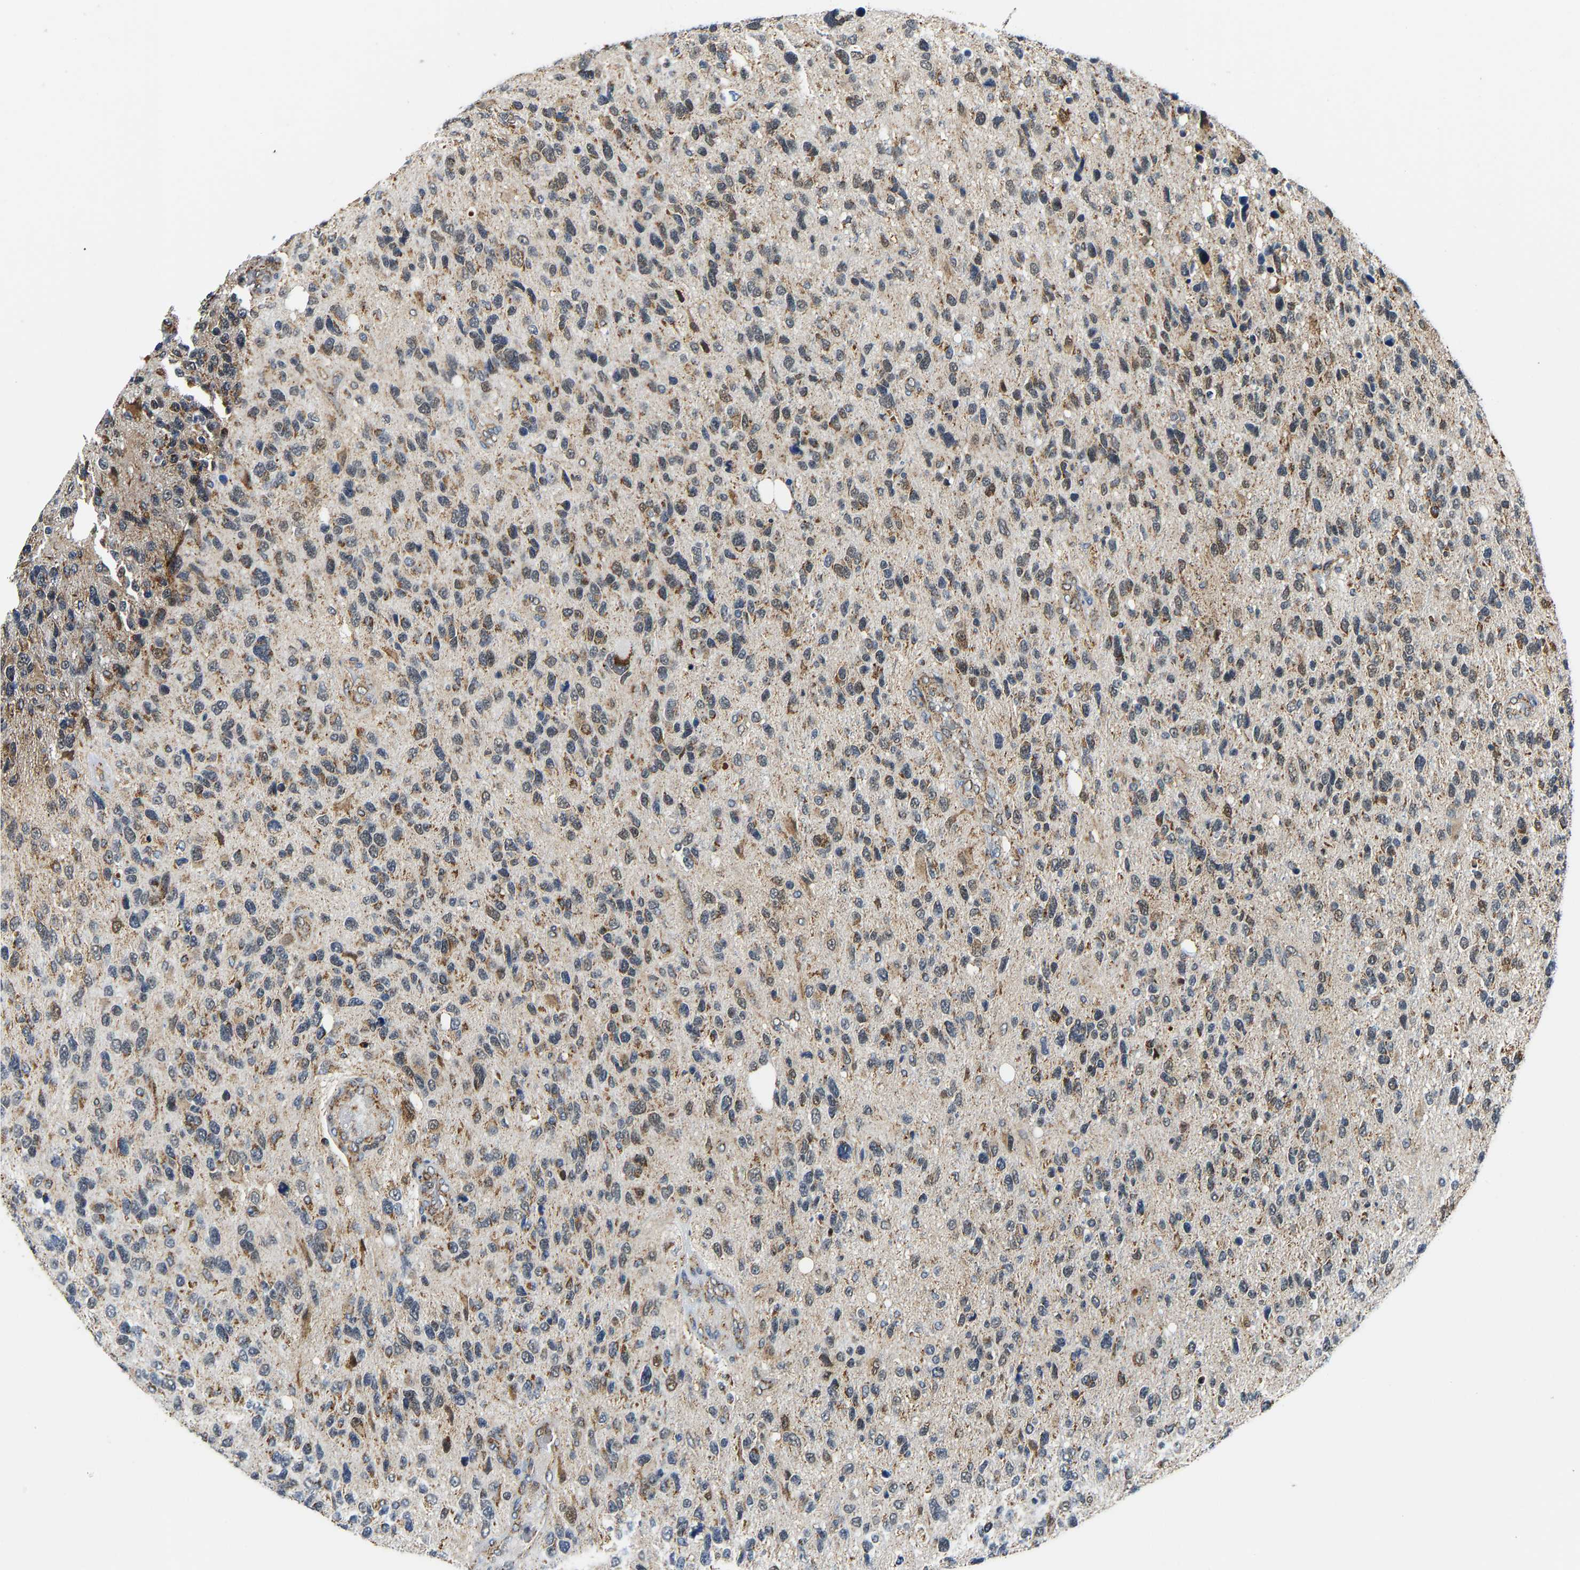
{"staining": {"intensity": "weak", "quantity": "25%-75%", "location": "cytoplasmic/membranous,nuclear"}, "tissue": "glioma", "cell_type": "Tumor cells", "image_type": "cancer", "snomed": [{"axis": "morphology", "description": "Glioma, malignant, High grade"}, {"axis": "topography", "description": "Brain"}], "caption": "Weak cytoplasmic/membranous and nuclear expression is seen in about 25%-75% of tumor cells in malignant high-grade glioma.", "gene": "GIMAP7", "patient": {"sex": "female", "age": 58}}